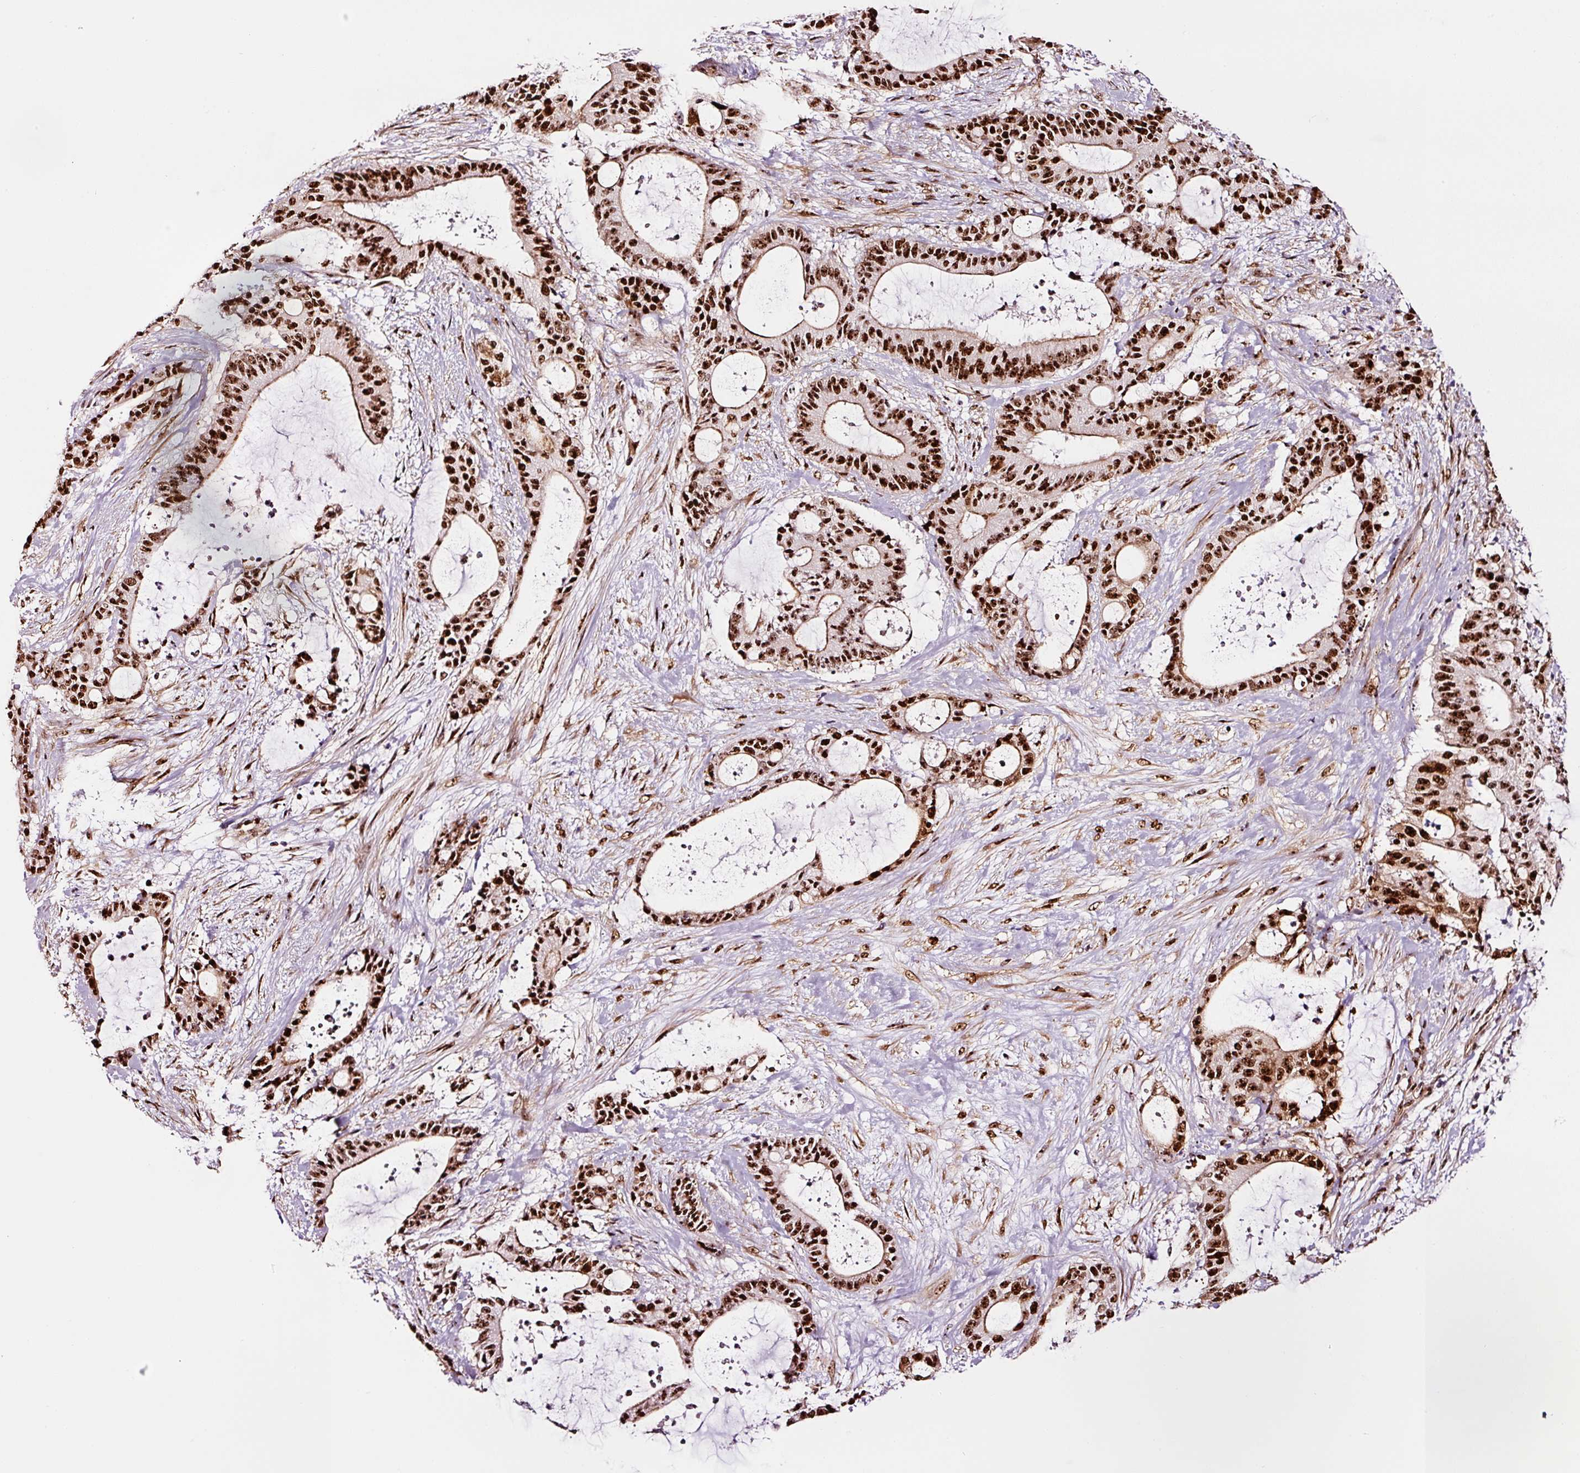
{"staining": {"intensity": "strong", "quantity": ">75%", "location": "cytoplasmic/membranous,nuclear"}, "tissue": "liver cancer", "cell_type": "Tumor cells", "image_type": "cancer", "snomed": [{"axis": "morphology", "description": "Normal tissue, NOS"}, {"axis": "morphology", "description": "Cholangiocarcinoma"}, {"axis": "topography", "description": "Liver"}, {"axis": "topography", "description": "Peripheral nerve tissue"}], "caption": "Human liver cancer stained with a brown dye displays strong cytoplasmic/membranous and nuclear positive positivity in approximately >75% of tumor cells.", "gene": "GNL3", "patient": {"sex": "female", "age": 73}}